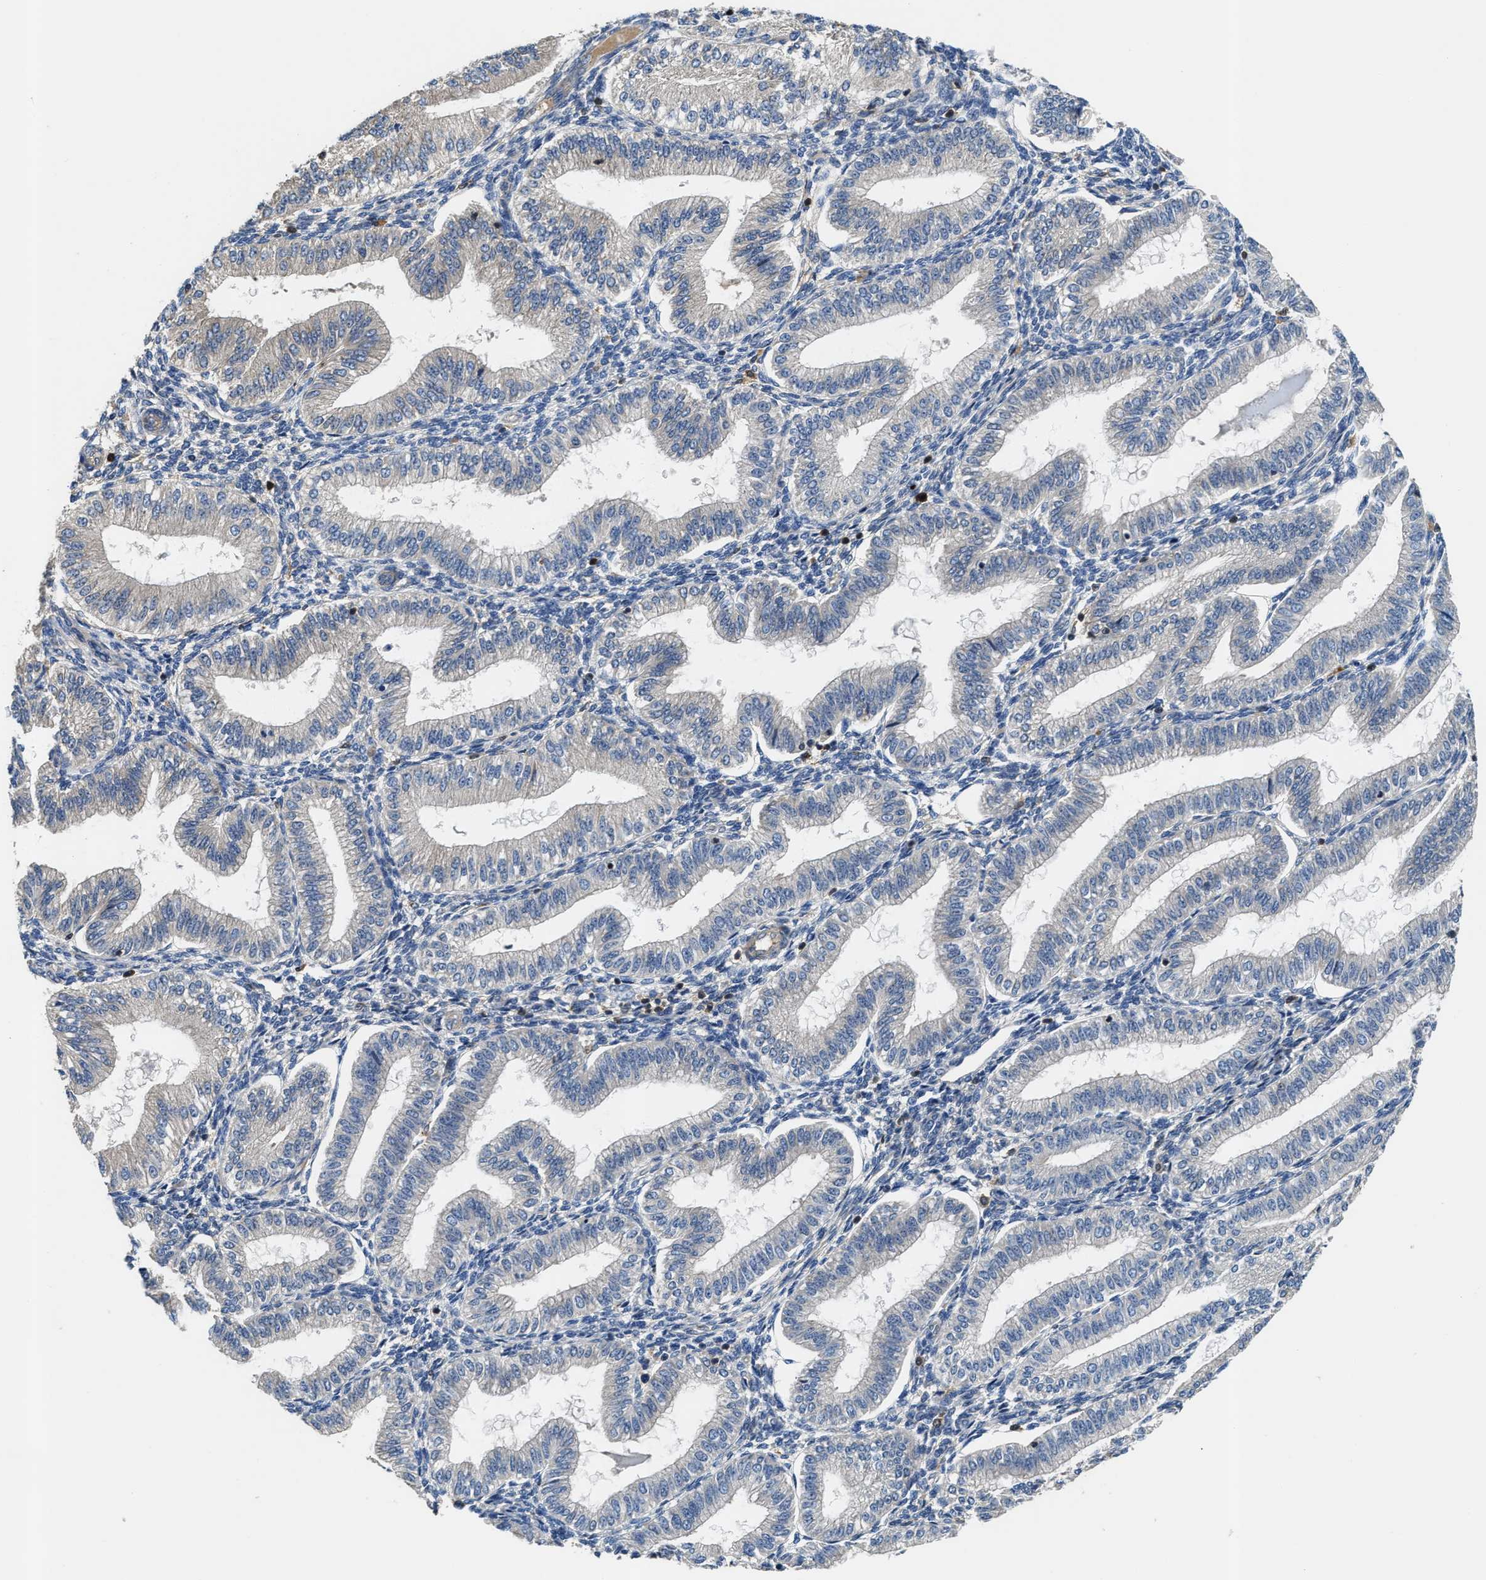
{"staining": {"intensity": "weak", "quantity": "<25%", "location": "cytoplasmic/membranous"}, "tissue": "endometrium", "cell_type": "Cells in endometrial stroma", "image_type": "normal", "snomed": [{"axis": "morphology", "description": "Normal tissue, NOS"}, {"axis": "topography", "description": "Endometrium"}], "caption": "Human endometrium stained for a protein using IHC exhibits no positivity in cells in endometrial stroma.", "gene": "OSTF1", "patient": {"sex": "female", "age": 39}}